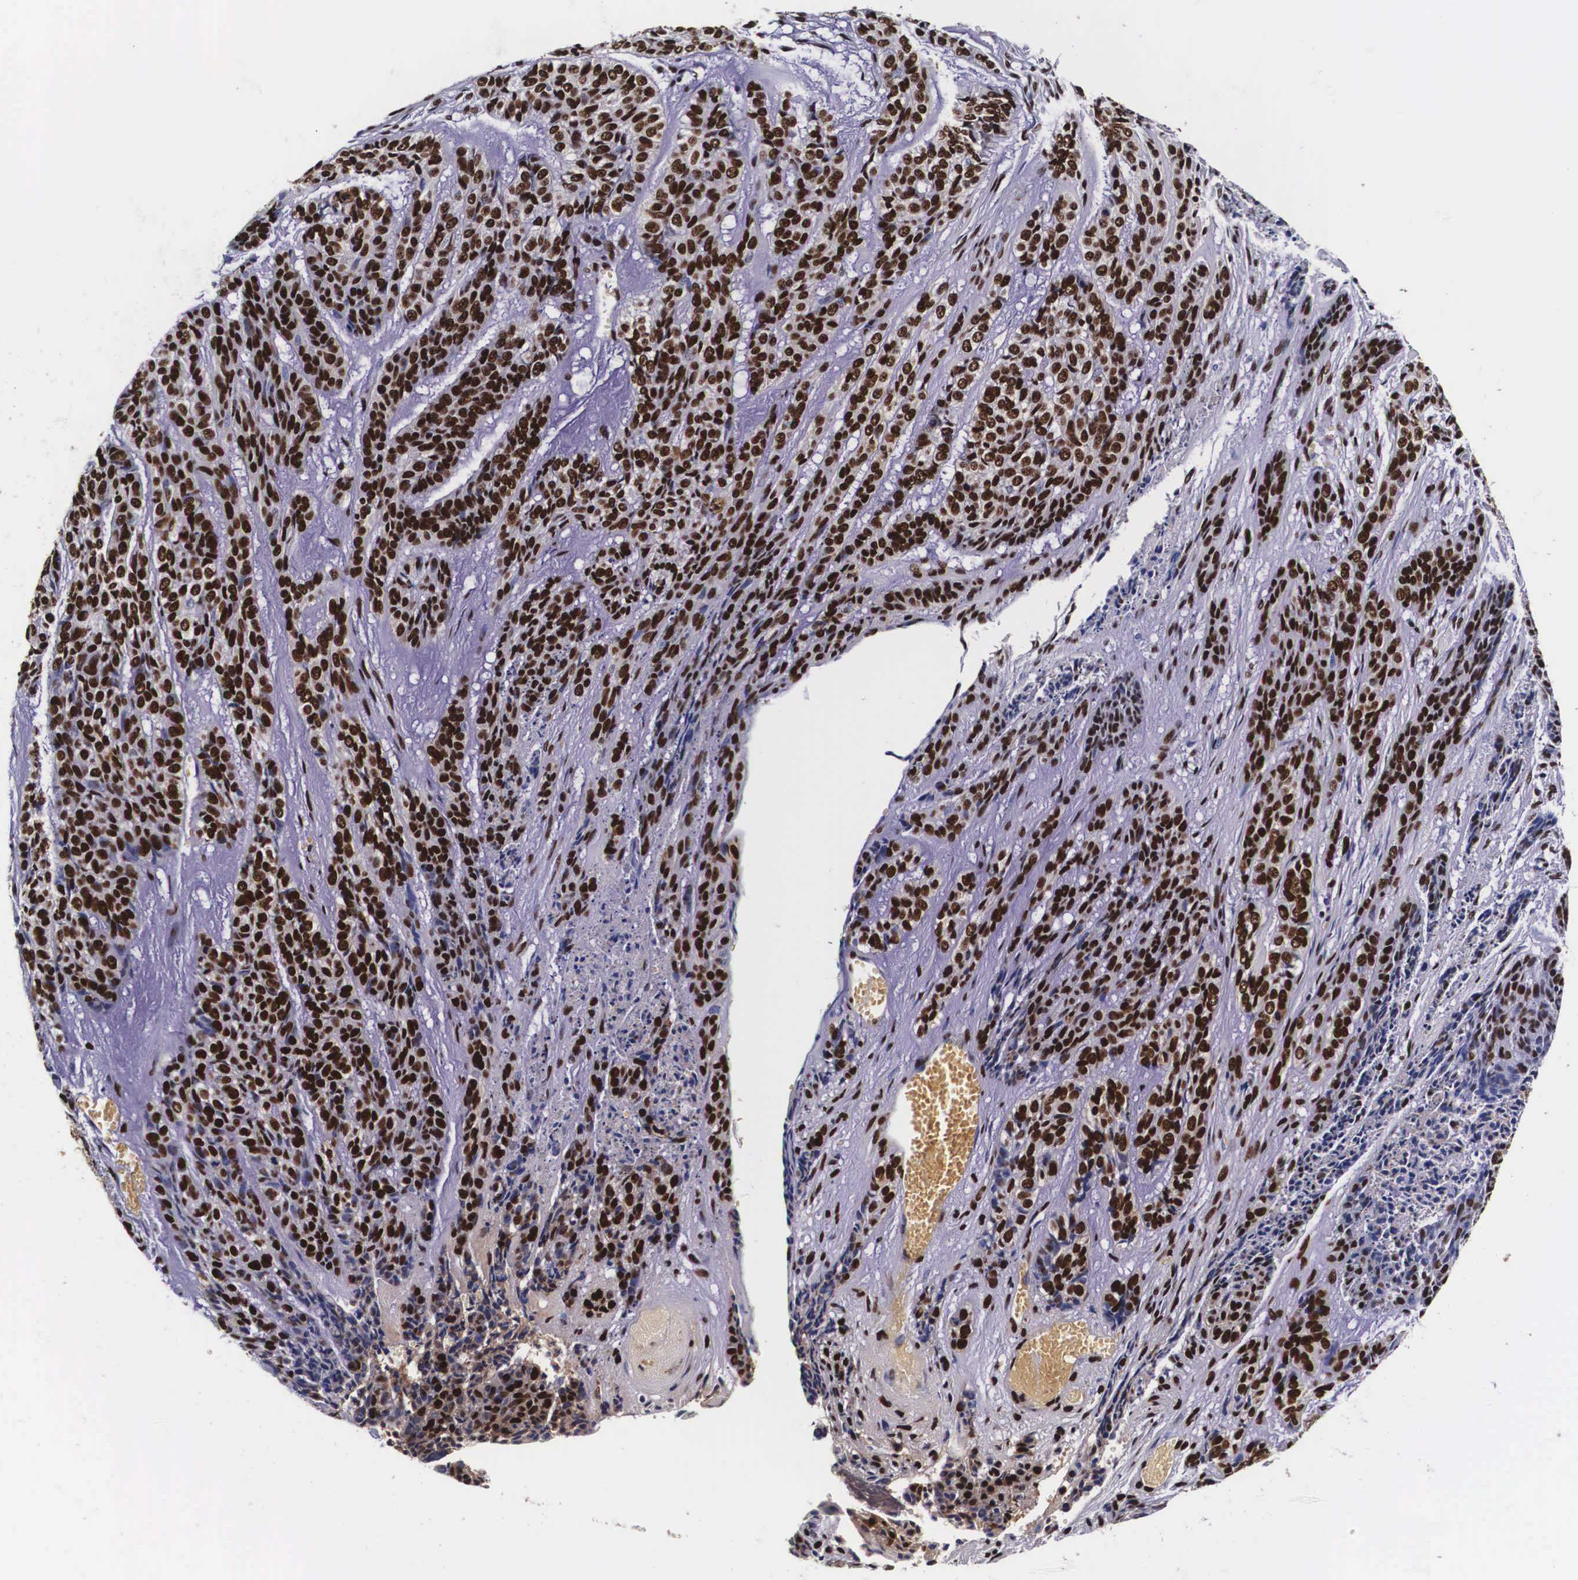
{"staining": {"intensity": "strong", "quantity": ">75%", "location": "nuclear"}, "tissue": "skin cancer", "cell_type": "Tumor cells", "image_type": "cancer", "snomed": [{"axis": "morphology", "description": "Normal tissue, NOS"}, {"axis": "morphology", "description": "Basal cell carcinoma"}, {"axis": "topography", "description": "Skin"}], "caption": "Brown immunohistochemical staining in human skin cancer (basal cell carcinoma) displays strong nuclear expression in approximately >75% of tumor cells.", "gene": "PABPN1", "patient": {"sex": "female", "age": 65}}